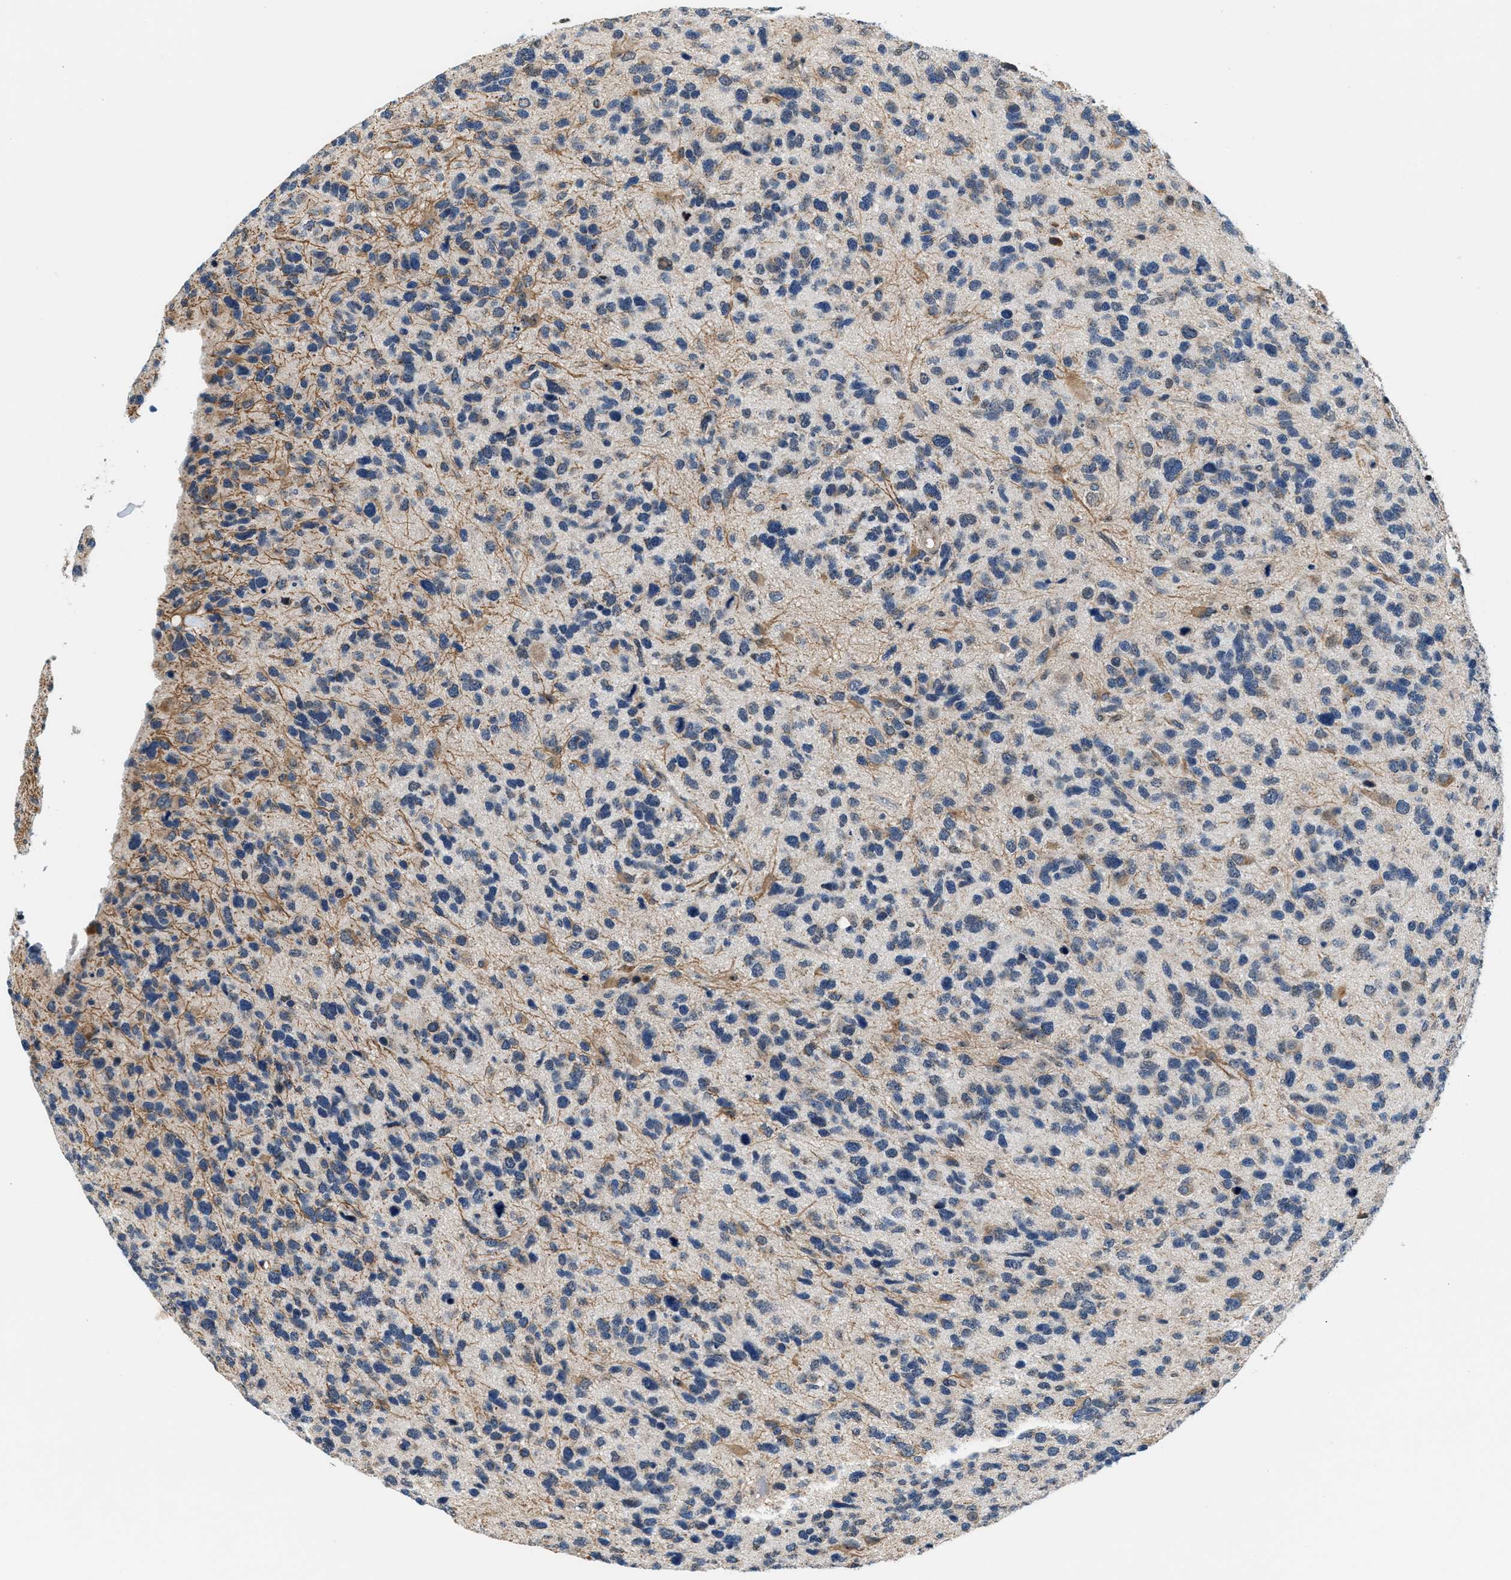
{"staining": {"intensity": "weak", "quantity": "<25%", "location": "cytoplasmic/membranous"}, "tissue": "glioma", "cell_type": "Tumor cells", "image_type": "cancer", "snomed": [{"axis": "morphology", "description": "Glioma, malignant, High grade"}, {"axis": "topography", "description": "Brain"}], "caption": "An image of human glioma is negative for staining in tumor cells.", "gene": "KCNMB2", "patient": {"sex": "female", "age": 58}}